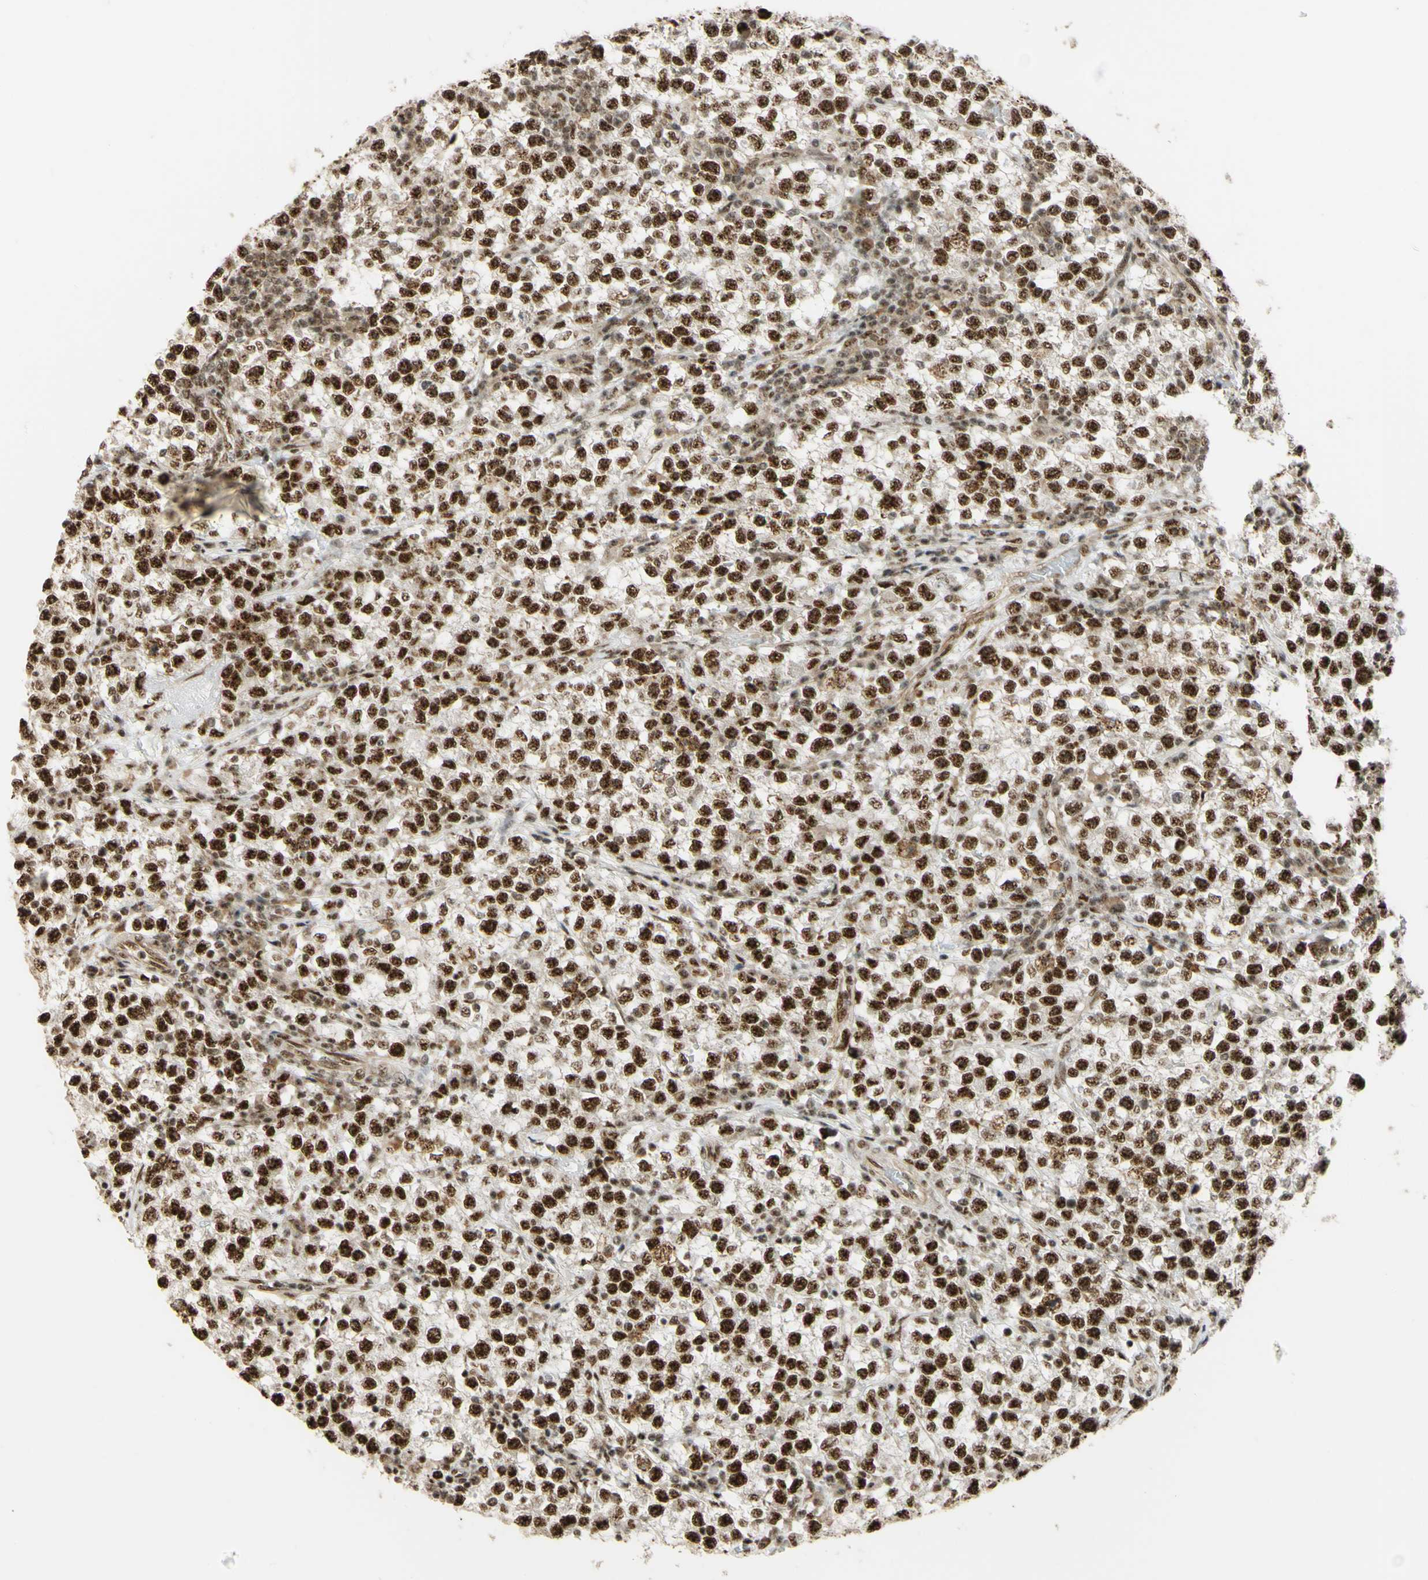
{"staining": {"intensity": "strong", "quantity": ">75%", "location": "nuclear"}, "tissue": "testis cancer", "cell_type": "Tumor cells", "image_type": "cancer", "snomed": [{"axis": "morphology", "description": "Seminoma, NOS"}, {"axis": "topography", "description": "Testis"}], "caption": "Immunohistochemical staining of human testis seminoma demonstrates strong nuclear protein expression in approximately >75% of tumor cells.", "gene": "SAP18", "patient": {"sex": "male", "age": 22}}